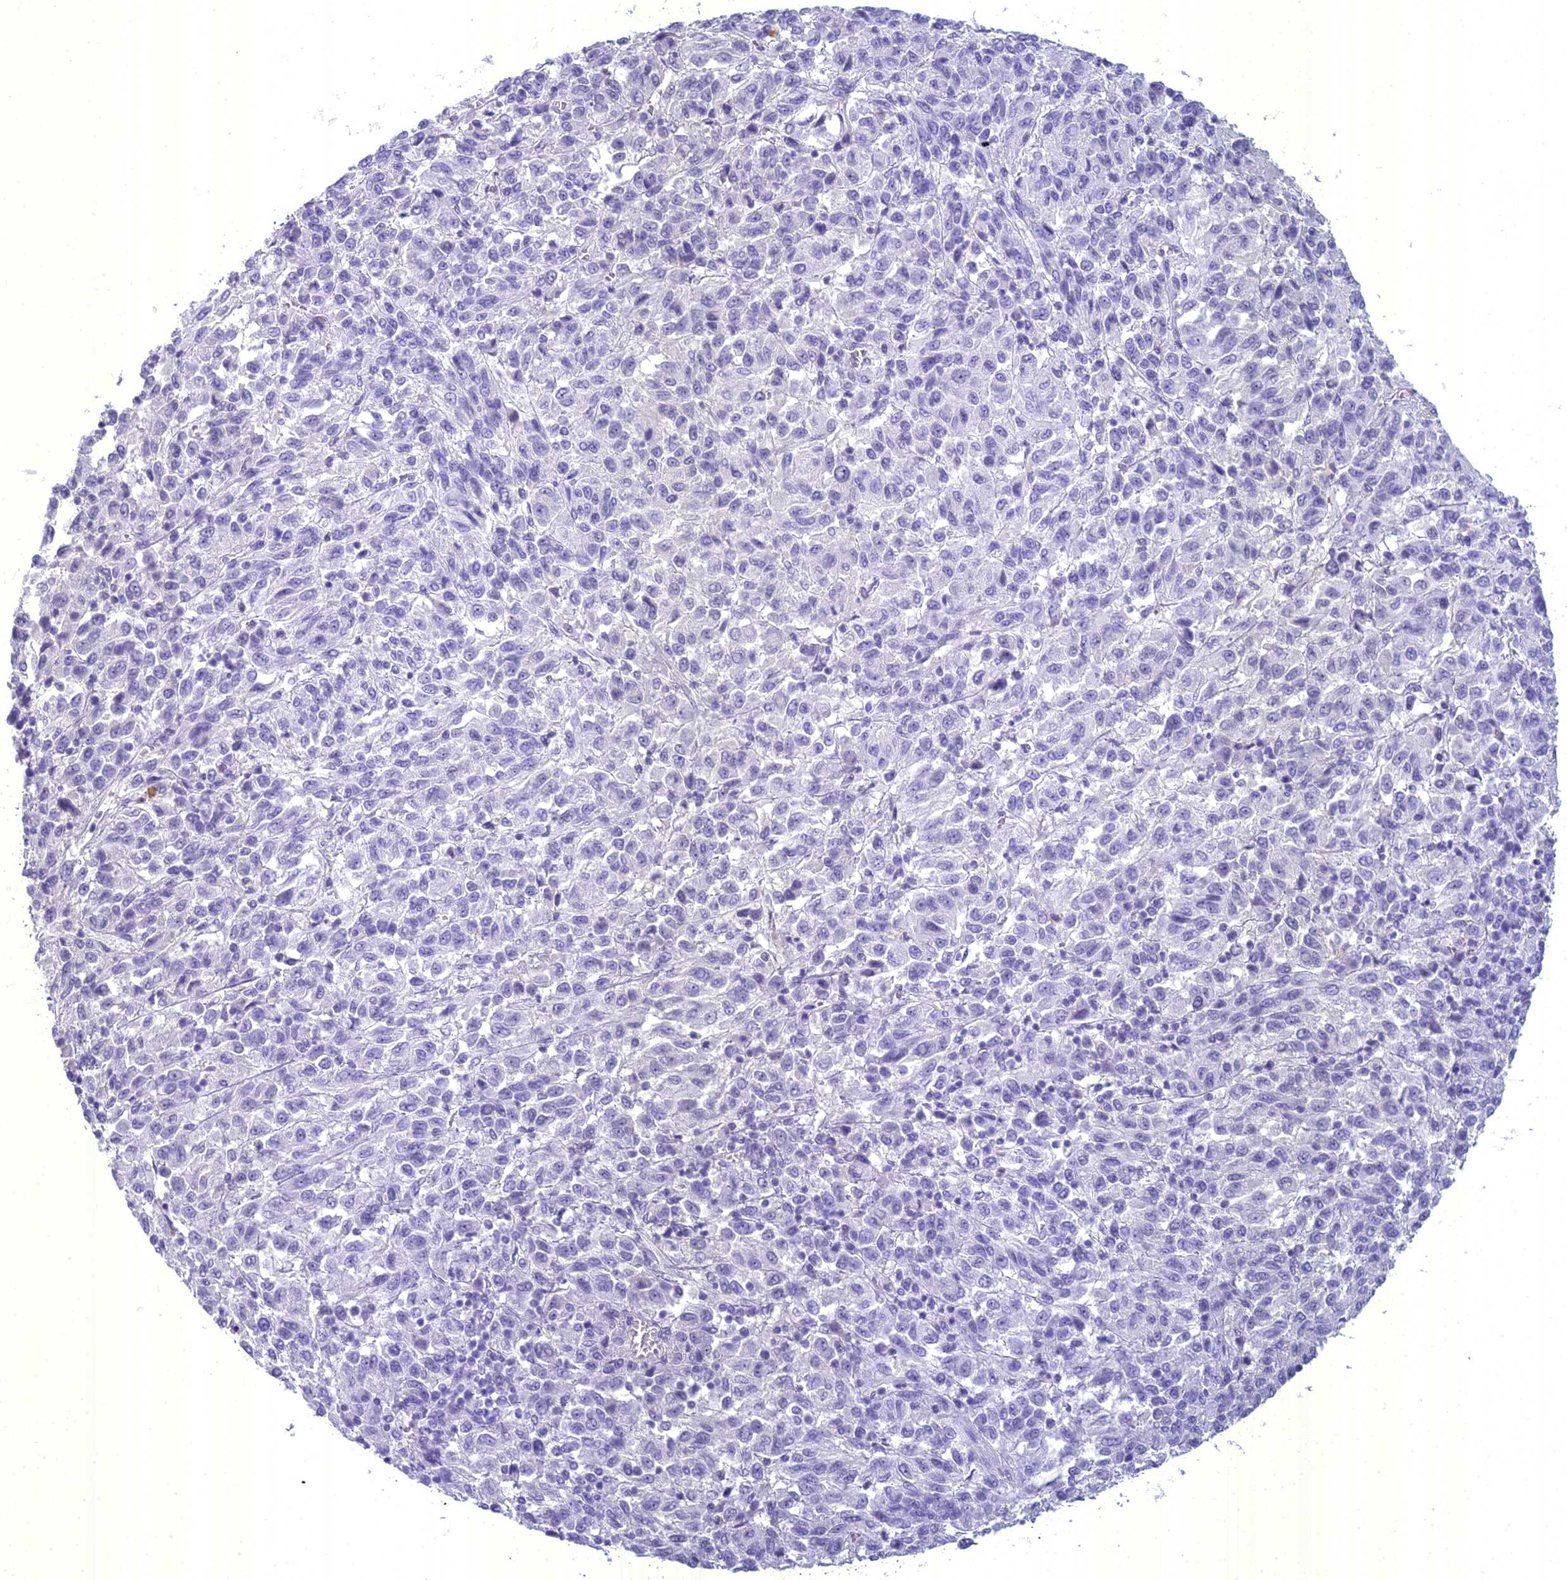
{"staining": {"intensity": "negative", "quantity": "none", "location": "none"}, "tissue": "melanoma", "cell_type": "Tumor cells", "image_type": "cancer", "snomed": [{"axis": "morphology", "description": "Malignant melanoma, Metastatic site"}, {"axis": "topography", "description": "Lung"}], "caption": "Image shows no protein expression in tumor cells of melanoma tissue. Brightfield microscopy of immunohistochemistry (IHC) stained with DAB (3,3'-diaminobenzidine) (brown) and hematoxylin (blue), captured at high magnification.", "gene": "UNC80", "patient": {"sex": "male", "age": 64}}